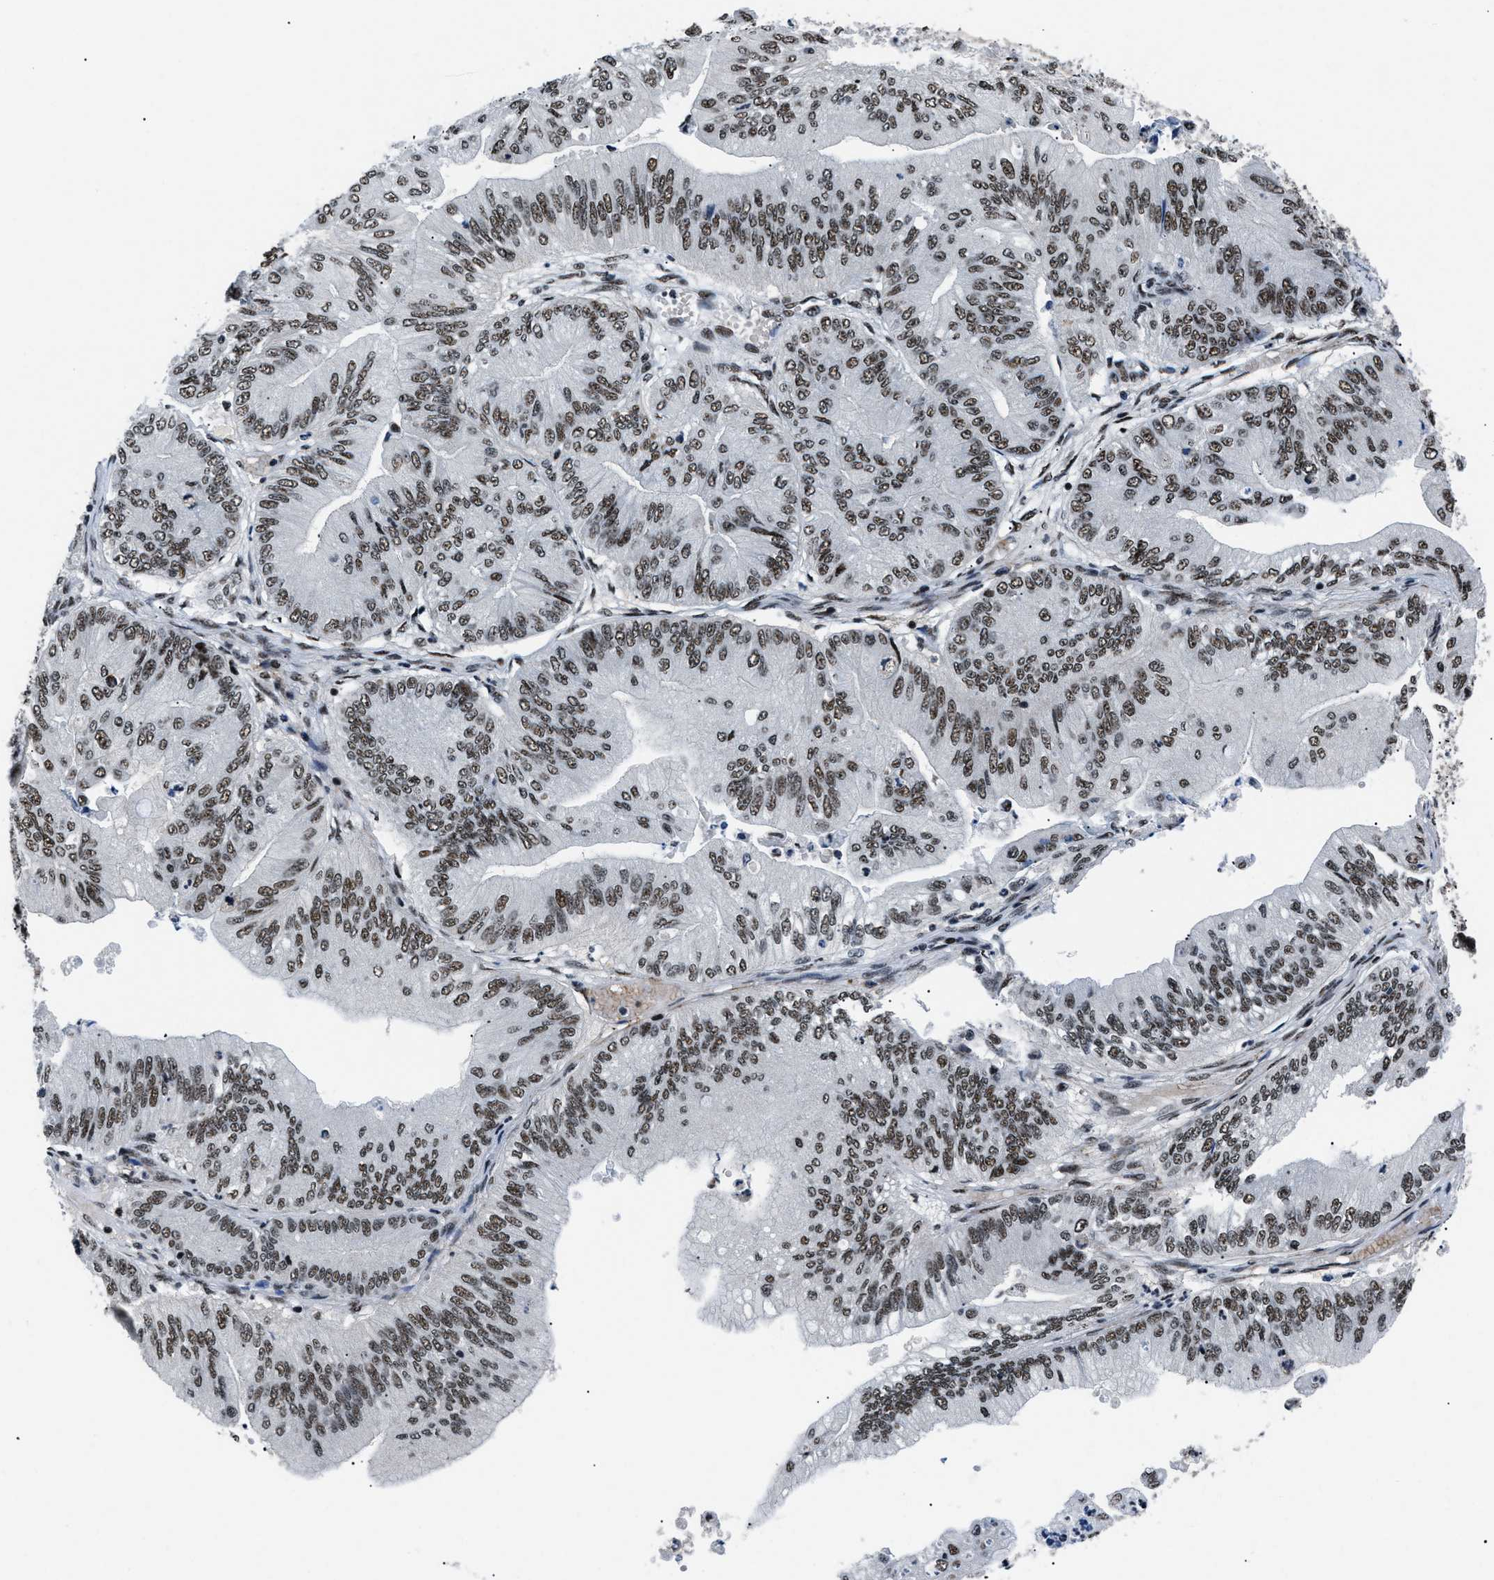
{"staining": {"intensity": "strong", "quantity": ">75%", "location": "nuclear"}, "tissue": "ovarian cancer", "cell_type": "Tumor cells", "image_type": "cancer", "snomed": [{"axis": "morphology", "description": "Cystadenocarcinoma, mucinous, NOS"}, {"axis": "topography", "description": "Ovary"}], "caption": "This is an image of IHC staining of ovarian mucinous cystadenocarcinoma, which shows strong expression in the nuclear of tumor cells.", "gene": "SMARCB1", "patient": {"sex": "female", "age": 61}}